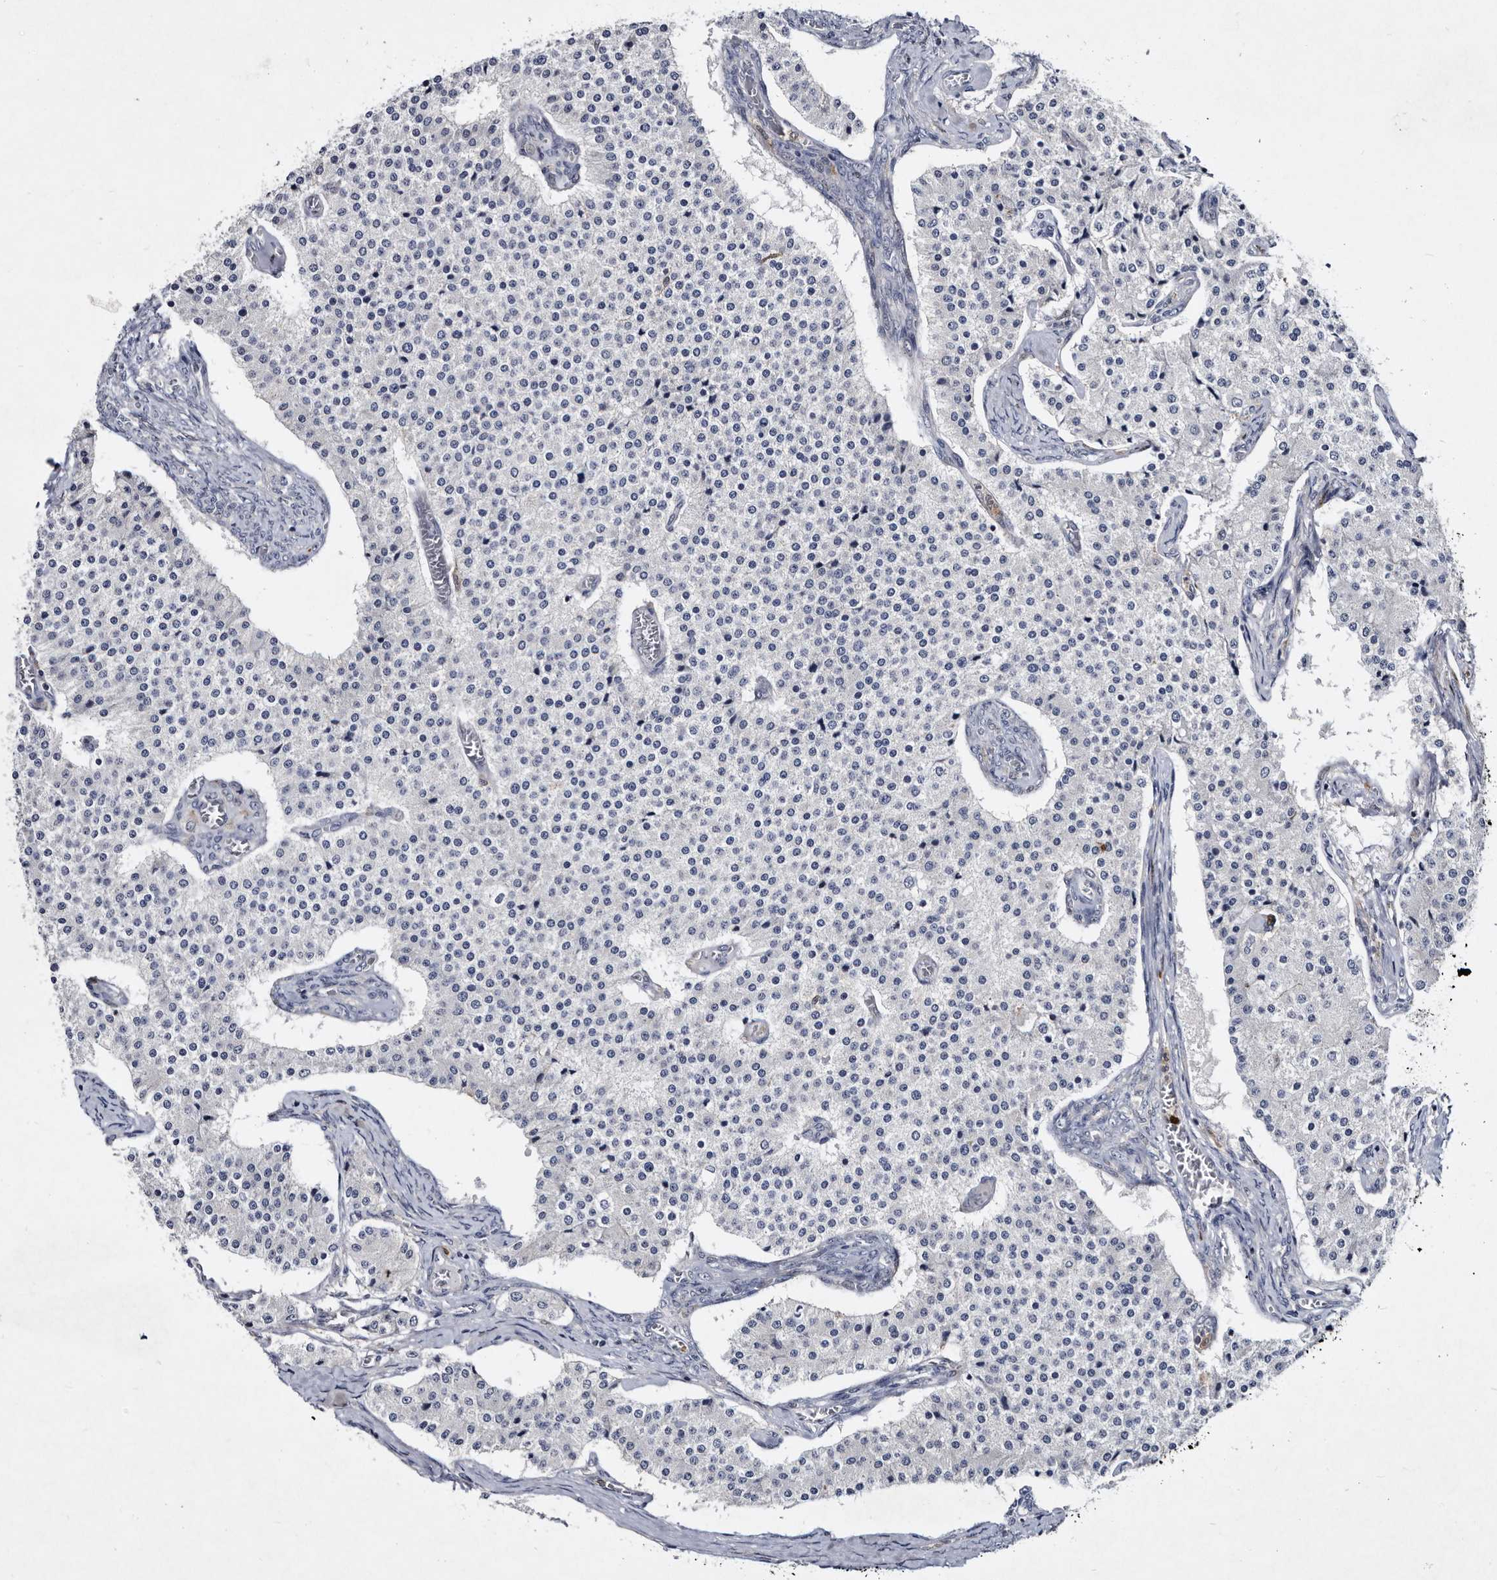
{"staining": {"intensity": "negative", "quantity": "none", "location": "none"}, "tissue": "carcinoid", "cell_type": "Tumor cells", "image_type": "cancer", "snomed": [{"axis": "morphology", "description": "Carcinoid, malignant, NOS"}, {"axis": "topography", "description": "Colon"}], "caption": "Protein analysis of carcinoid (malignant) shows no significant positivity in tumor cells.", "gene": "SERPINB8", "patient": {"sex": "female", "age": 52}}